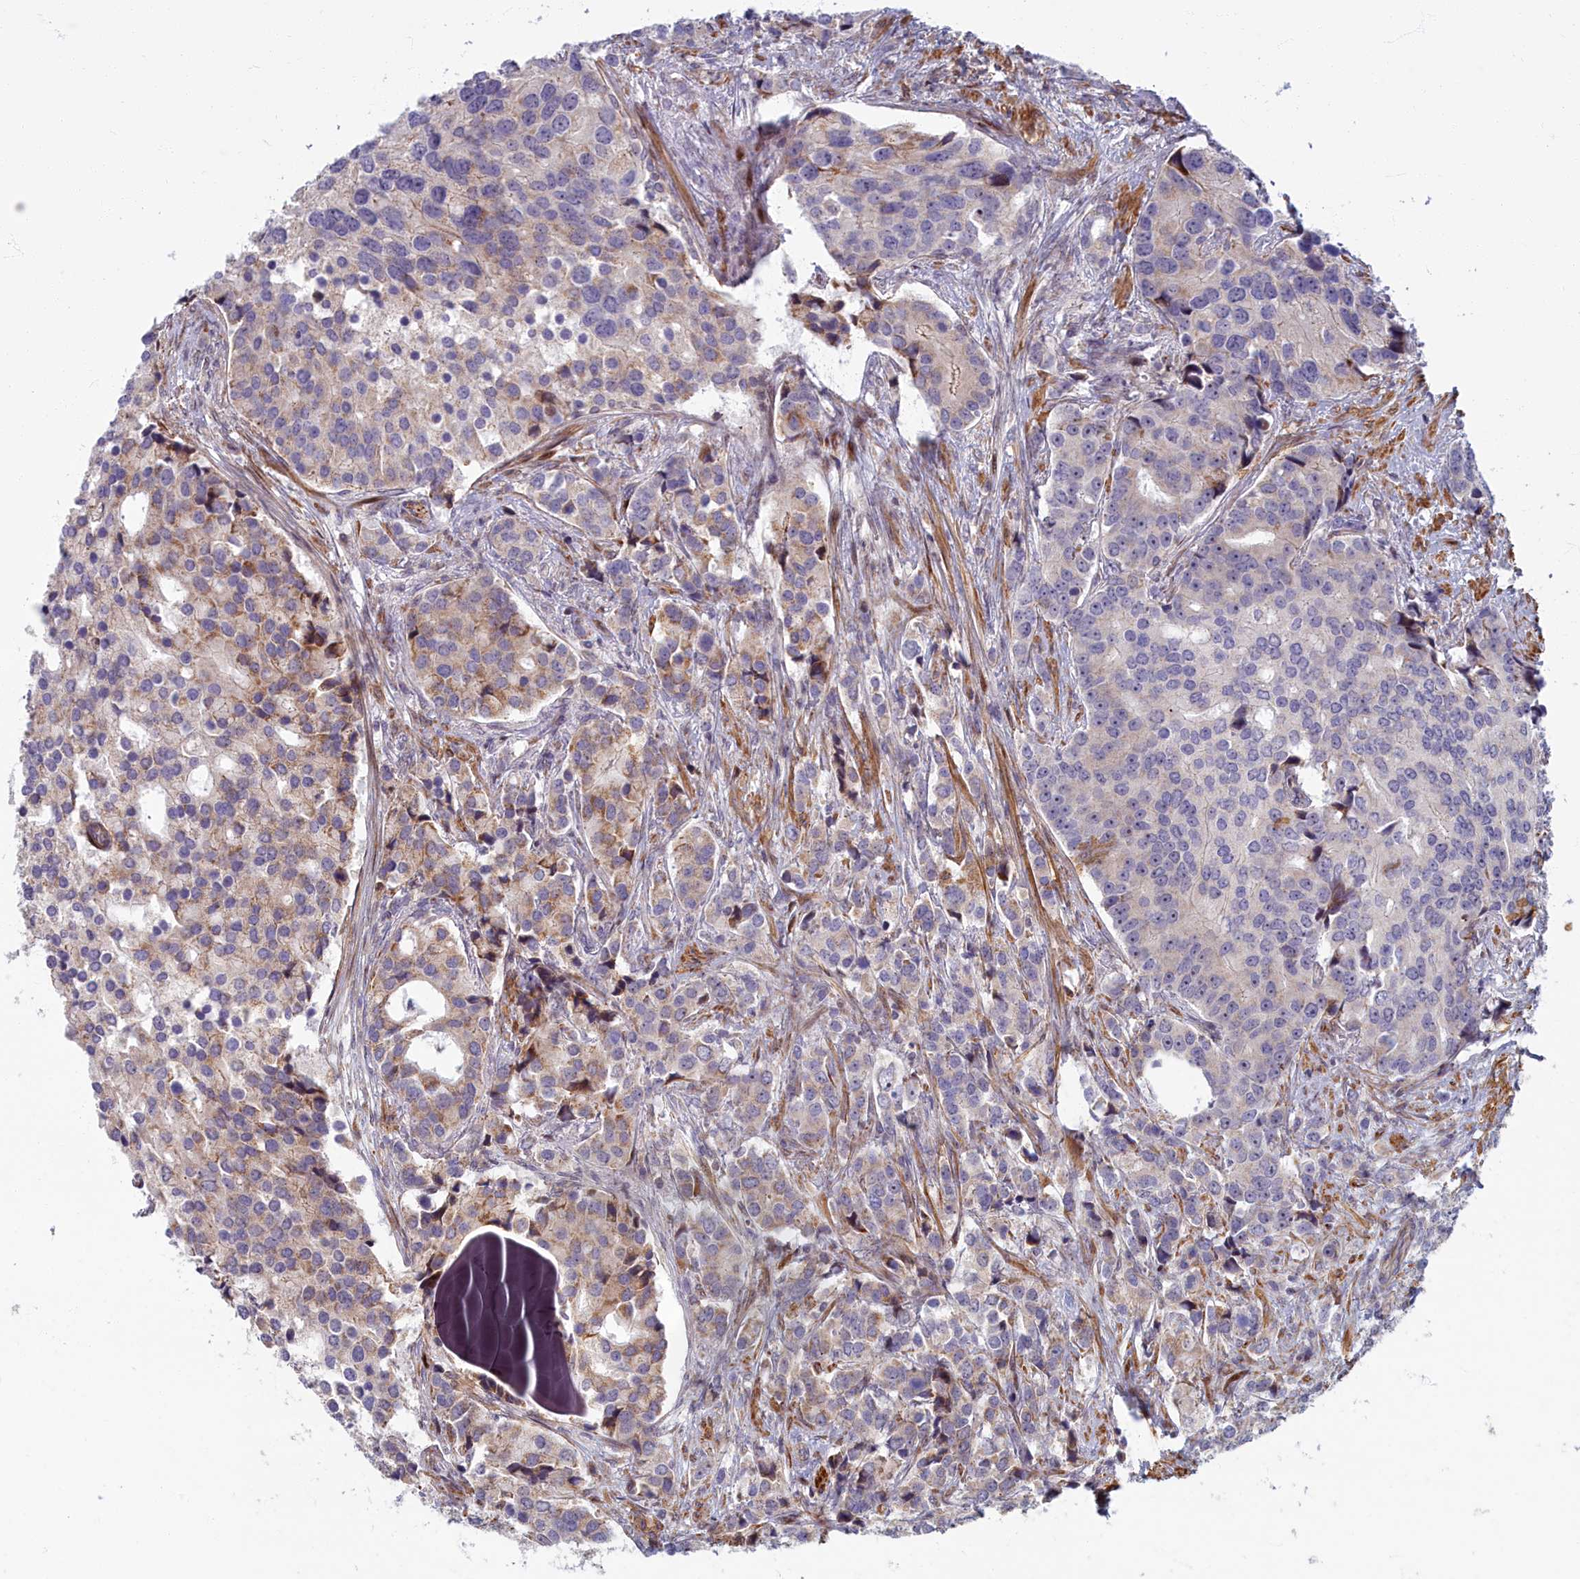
{"staining": {"intensity": "weak", "quantity": "<25%", "location": "cytoplasmic/membranous"}, "tissue": "prostate cancer", "cell_type": "Tumor cells", "image_type": "cancer", "snomed": [{"axis": "morphology", "description": "Adenocarcinoma, High grade"}, {"axis": "topography", "description": "Prostate"}], "caption": "Protein analysis of prostate adenocarcinoma (high-grade) demonstrates no significant positivity in tumor cells.", "gene": "C15orf40", "patient": {"sex": "male", "age": 62}}